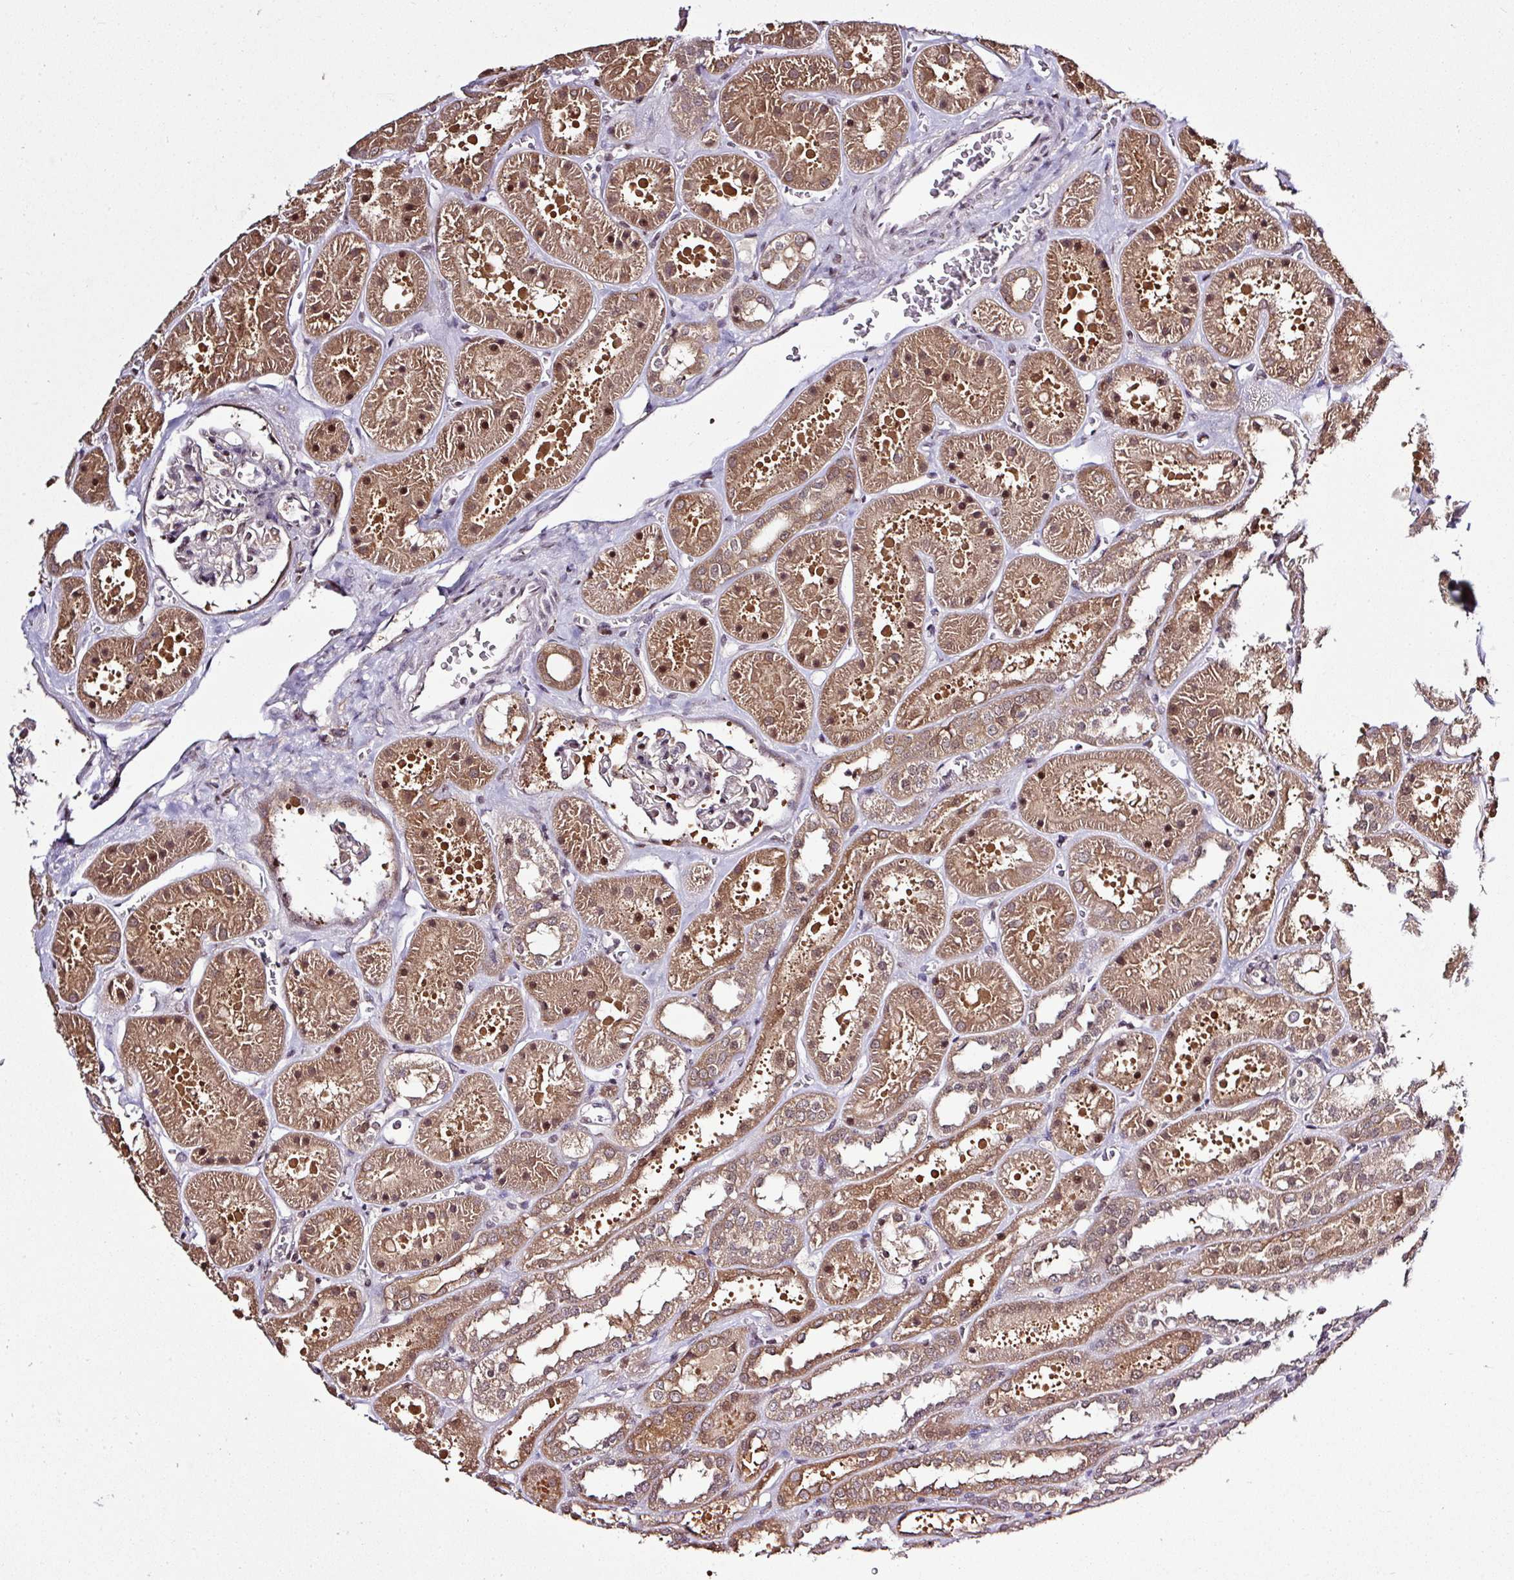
{"staining": {"intensity": "moderate", "quantity": "<25%", "location": "cytoplasmic/membranous"}, "tissue": "kidney", "cell_type": "Cells in glomeruli", "image_type": "normal", "snomed": [{"axis": "morphology", "description": "Normal tissue, NOS"}, {"axis": "topography", "description": "Kidney"}], "caption": "DAB (3,3'-diaminobenzidine) immunohistochemical staining of unremarkable kidney exhibits moderate cytoplasmic/membranous protein expression in about <25% of cells in glomeruli. Using DAB (3,3'-diaminobenzidine) (brown) and hematoxylin (blue) stains, captured at high magnification using brightfield microscopy.", "gene": "ITPKC", "patient": {"sex": "female", "age": 41}}